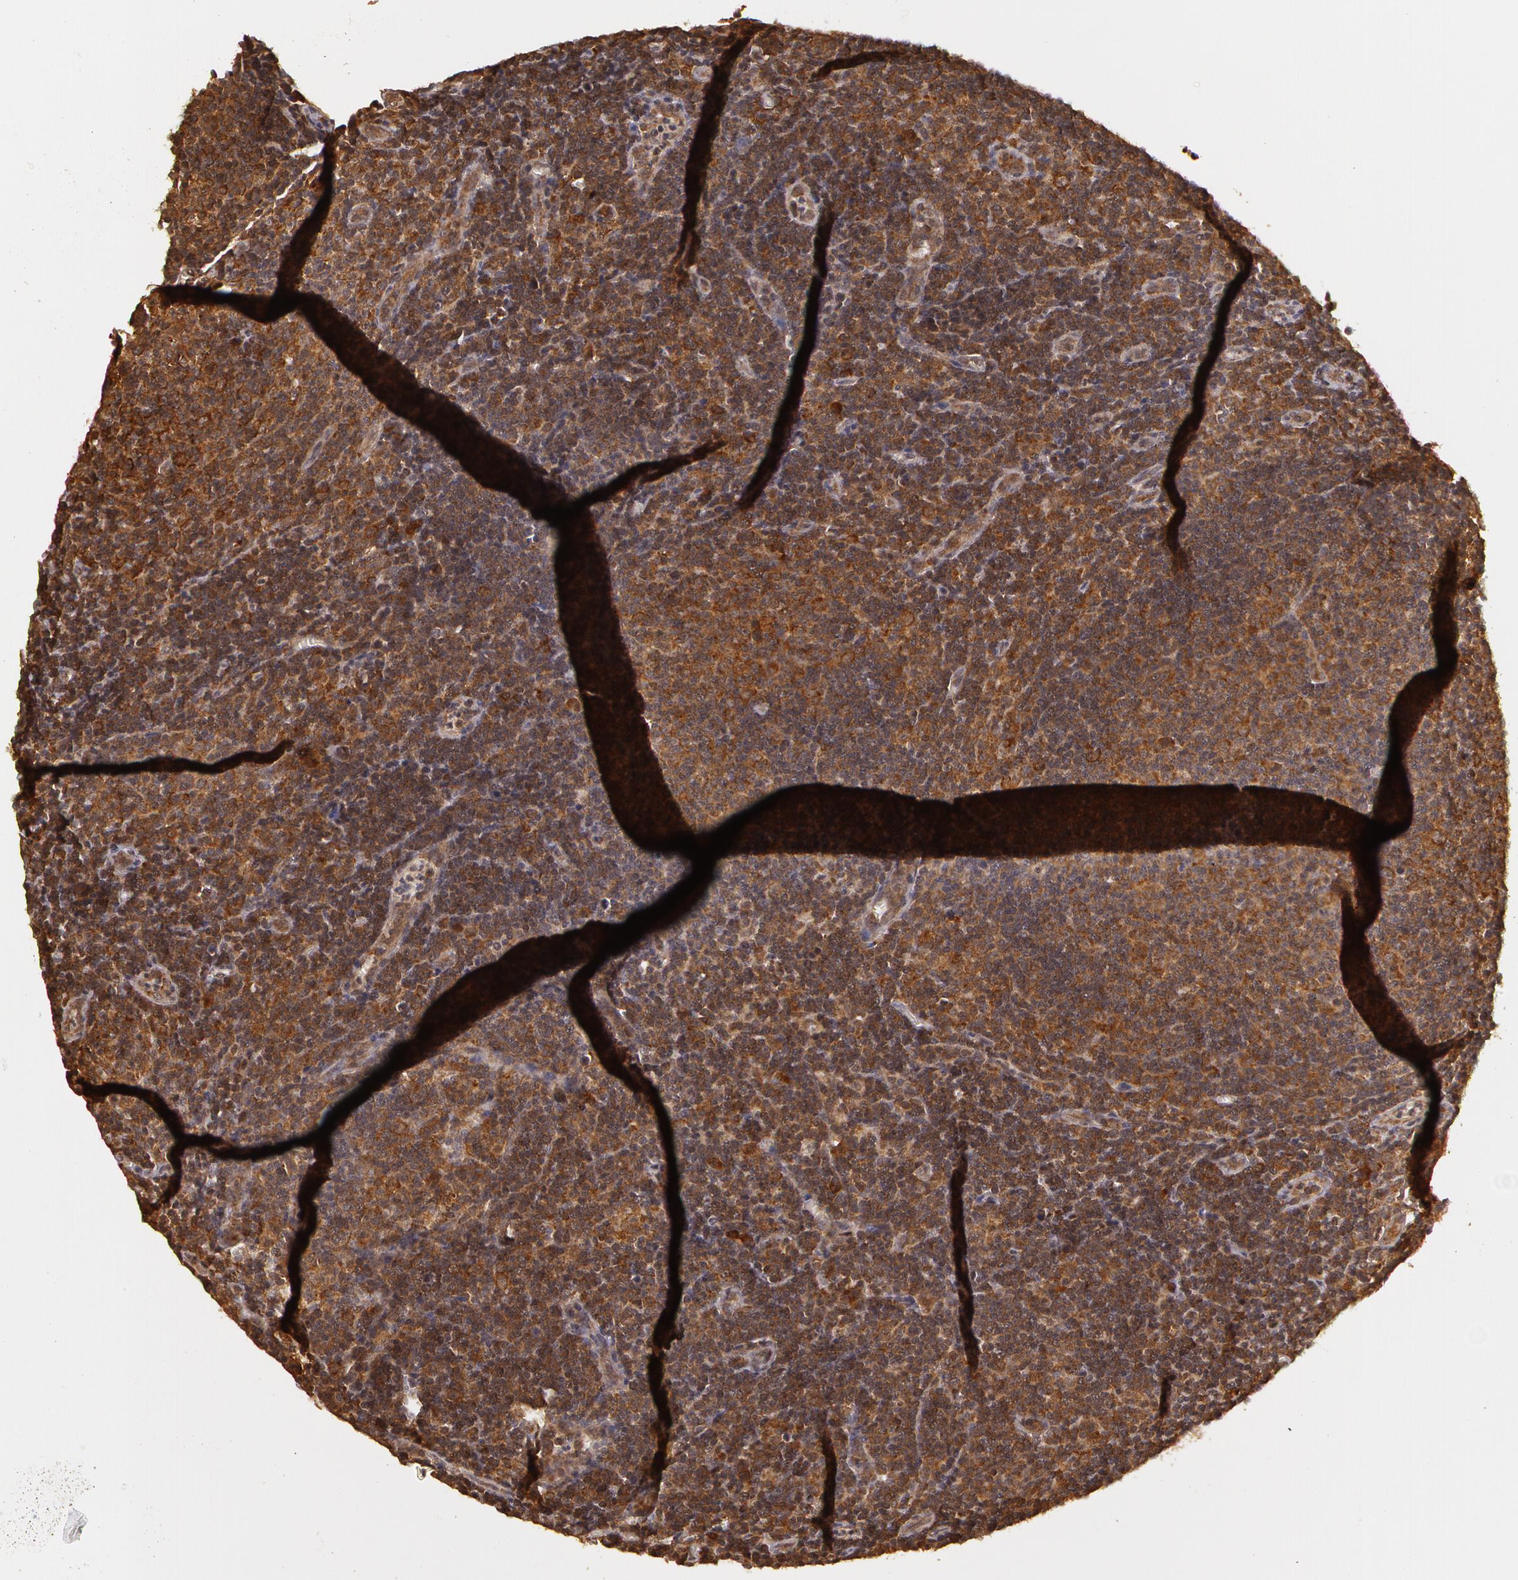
{"staining": {"intensity": "strong", "quantity": ">75%", "location": "cytoplasmic/membranous"}, "tissue": "lymphoma", "cell_type": "Tumor cells", "image_type": "cancer", "snomed": [{"axis": "morphology", "description": "Malignant lymphoma, non-Hodgkin's type, Low grade"}, {"axis": "topography", "description": "Lymph node"}], "caption": "High-magnification brightfield microscopy of malignant lymphoma, non-Hodgkin's type (low-grade) stained with DAB (brown) and counterstained with hematoxylin (blue). tumor cells exhibit strong cytoplasmic/membranous expression is appreciated in approximately>75% of cells.", "gene": "ASCC2", "patient": {"sex": "male", "age": 49}}